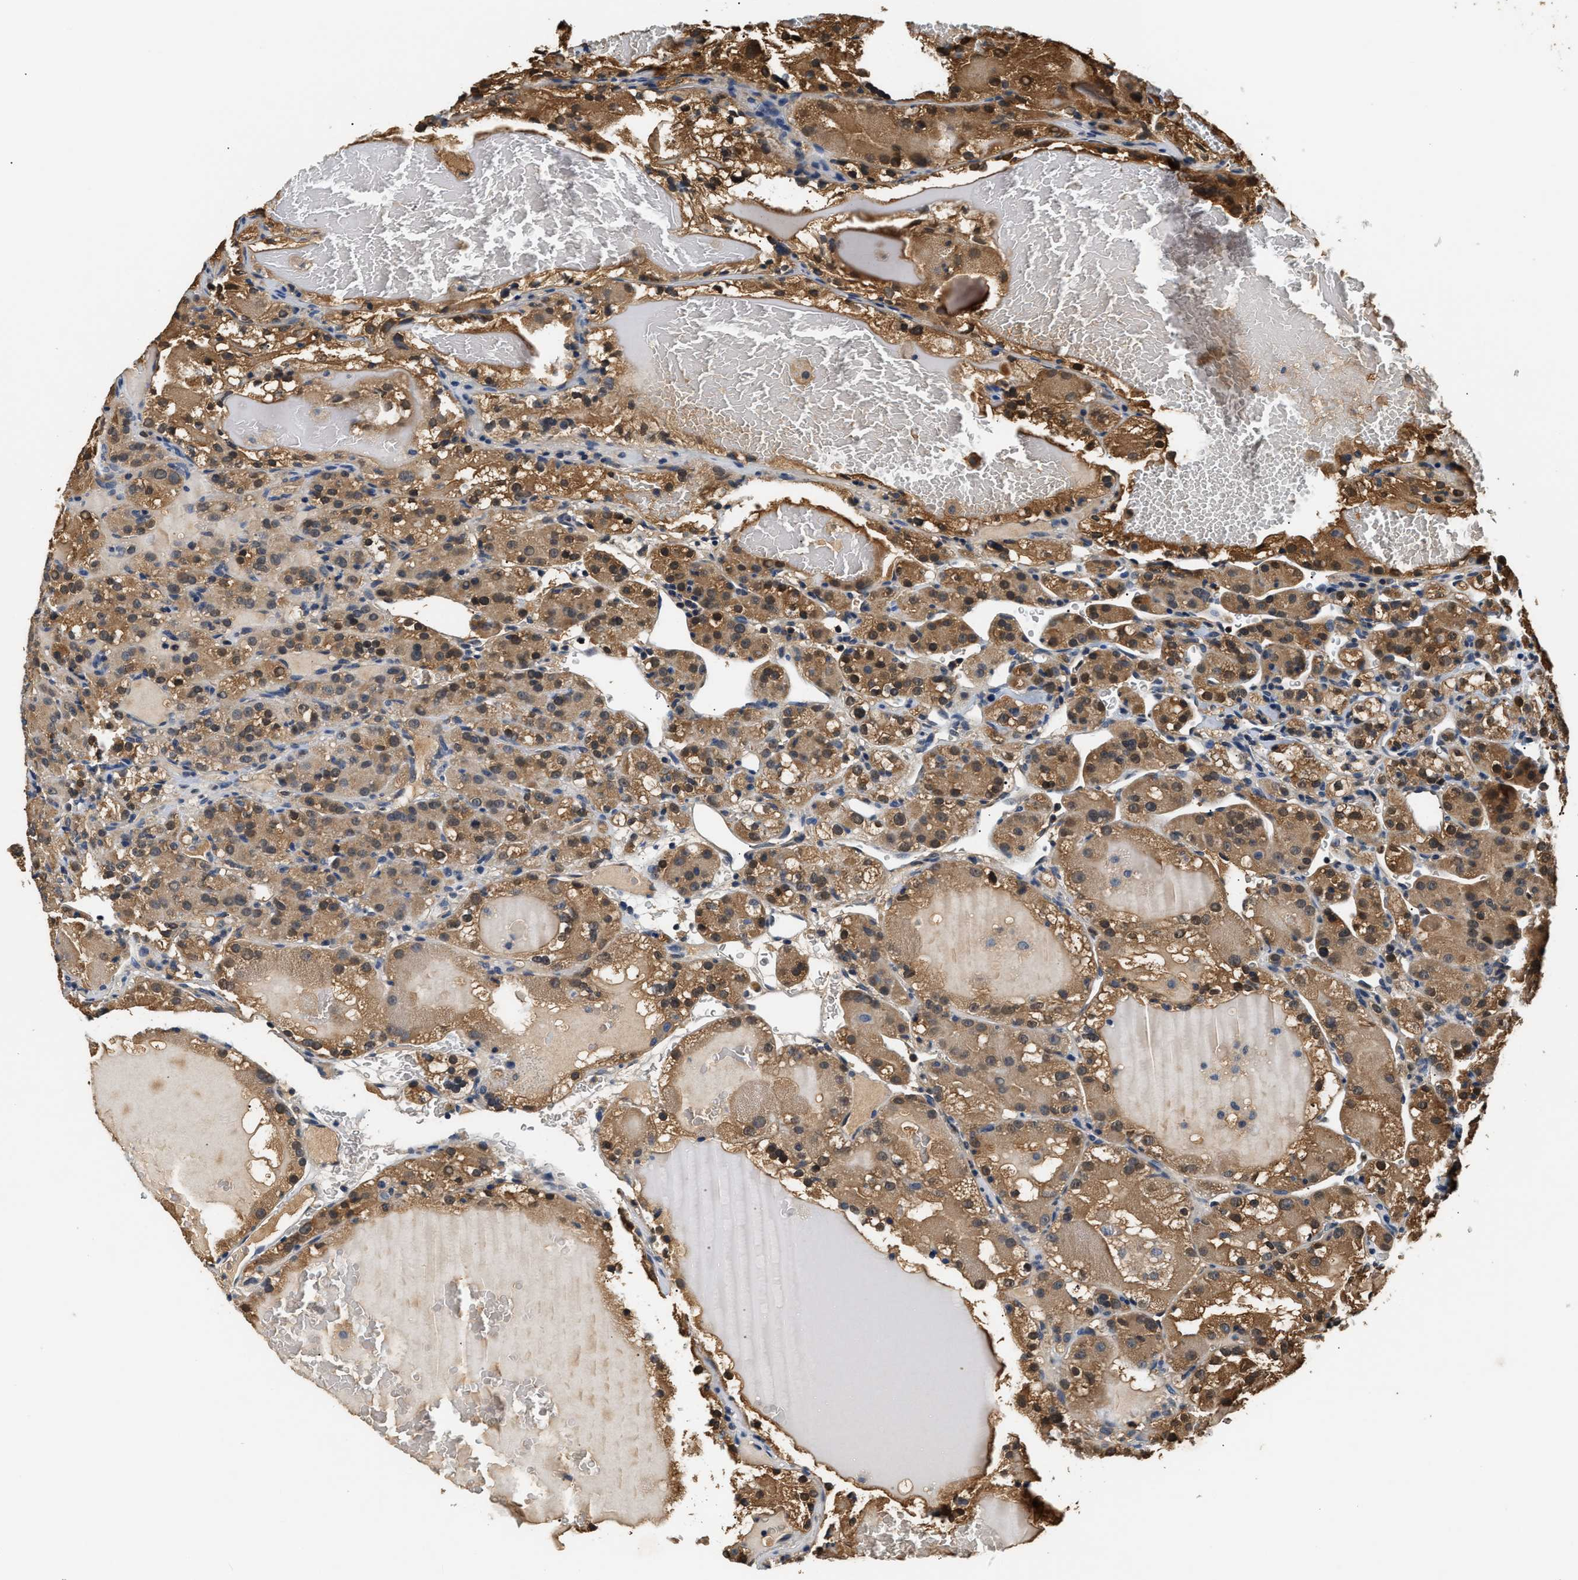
{"staining": {"intensity": "moderate", "quantity": ">75%", "location": "cytoplasmic/membranous"}, "tissue": "renal cancer", "cell_type": "Tumor cells", "image_type": "cancer", "snomed": [{"axis": "morphology", "description": "Adenocarcinoma, NOS"}, {"axis": "topography", "description": "Kidney"}], "caption": "A photomicrograph showing moderate cytoplasmic/membranous staining in about >75% of tumor cells in renal adenocarcinoma, as visualized by brown immunohistochemical staining.", "gene": "GPI", "patient": {"sex": "male", "age": 77}}